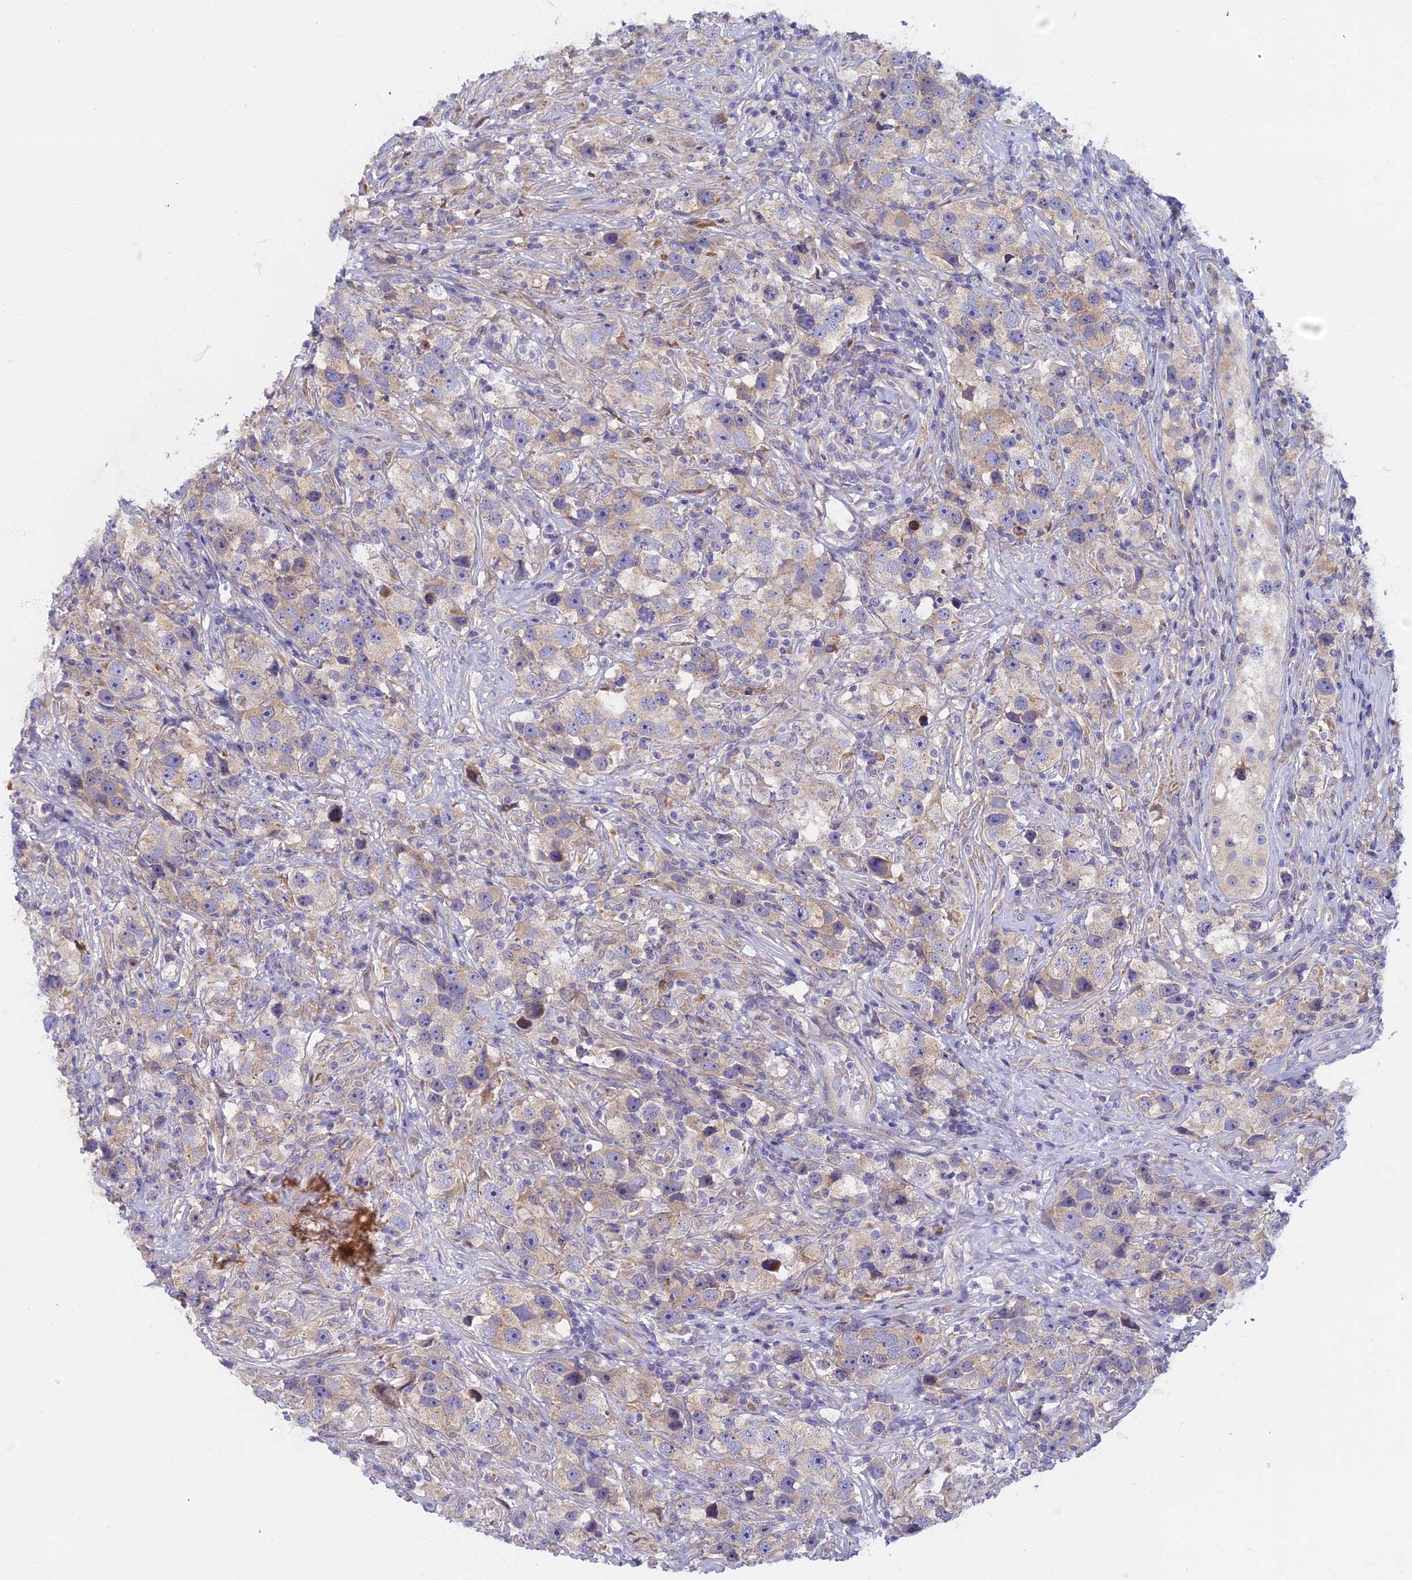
{"staining": {"intensity": "weak", "quantity": "<25%", "location": "cytoplasmic/membranous"}, "tissue": "testis cancer", "cell_type": "Tumor cells", "image_type": "cancer", "snomed": [{"axis": "morphology", "description": "Seminoma, NOS"}, {"axis": "topography", "description": "Testis"}], "caption": "The histopathology image exhibits no staining of tumor cells in seminoma (testis).", "gene": "DDX51", "patient": {"sex": "male", "age": 49}}